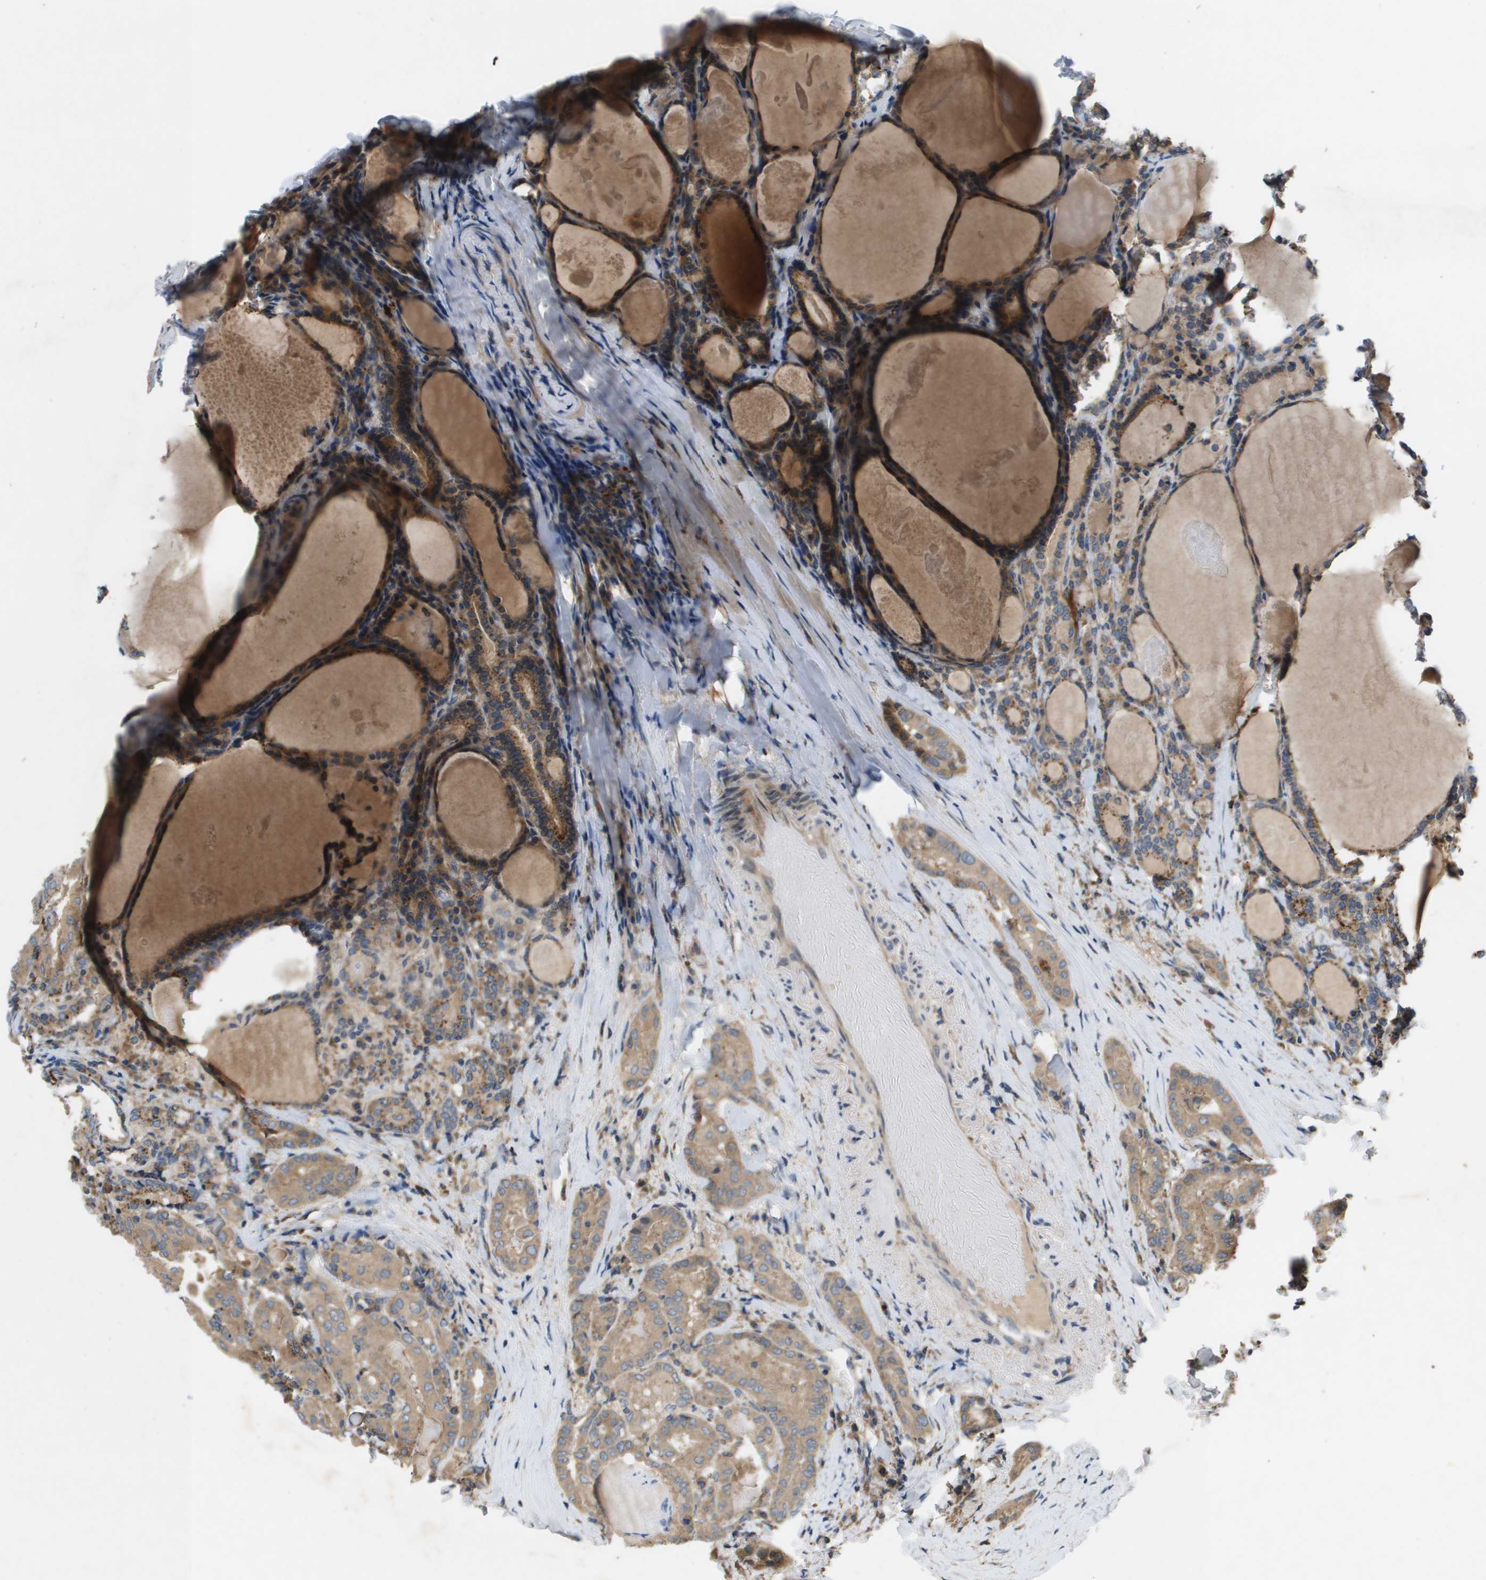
{"staining": {"intensity": "moderate", "quantity": ">75%", "location": "cytoplasmic/membranous"}, "tissue": "thyroid cancer", "cell_type": "Tumor cells", "image_type": "cancer", "snomed": [{"axis": "morphology", "description": "Papillary adenocarcinoma, NOS"}, {"axis": "topography", "description": "Thyroid gland"}], "caption": "Thyroid cancer (papillary adenocarcinoma) tissue displays moderate cytoplasmic/membranous positivity in approximately >75% of tumor cells Using DAB (3,3'-diaminobenzidine) (brown) and hematoxylin (blue) stains, captured at high magnification using brightfield microscopy.", "gene": "SLC25A20", "patient": {"sex": "female", "age": 42}}